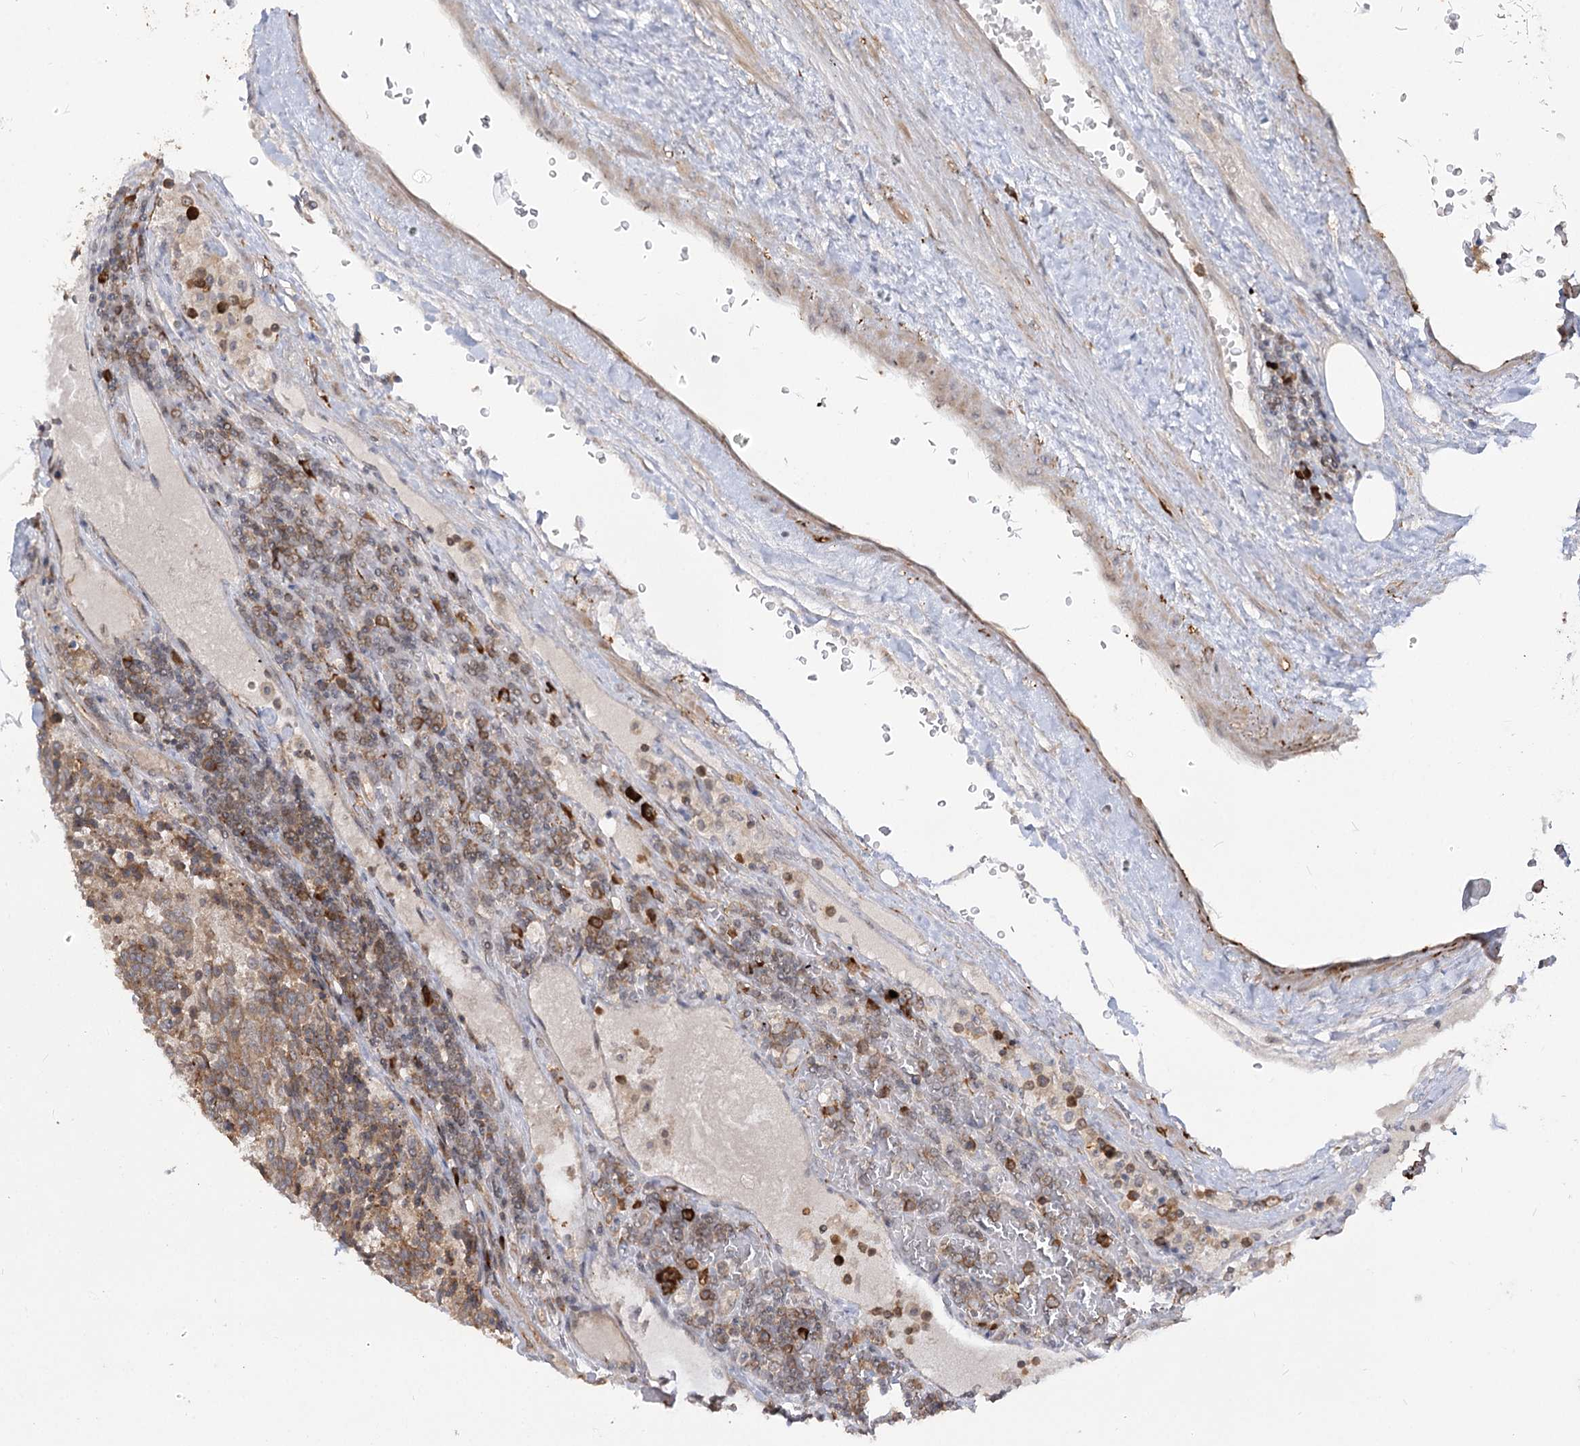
{"staining": {"intensity": "moderate", "quantity": ">75%", "location": "cytoplasmic/membranous"}, "tissue": "carcinoid", "cell_type": "Tumor cells", "image_type": "cancer", "snomed": [{"axis": "morphology", "description": "Carcinoid, malignant, NOS"}, {"axis": "topography", "description": "Pancreas"}], "caption": "Protein expression analysis of human malignant carcinoid reveals moderate cytoplasmic/membranous positivity in about >75% of tumor cells. Ihc stains the protein in brown and the nuclei are stained blue.", "gene": "SYTL1", "patient": {"sex": "female", "age": 54}}